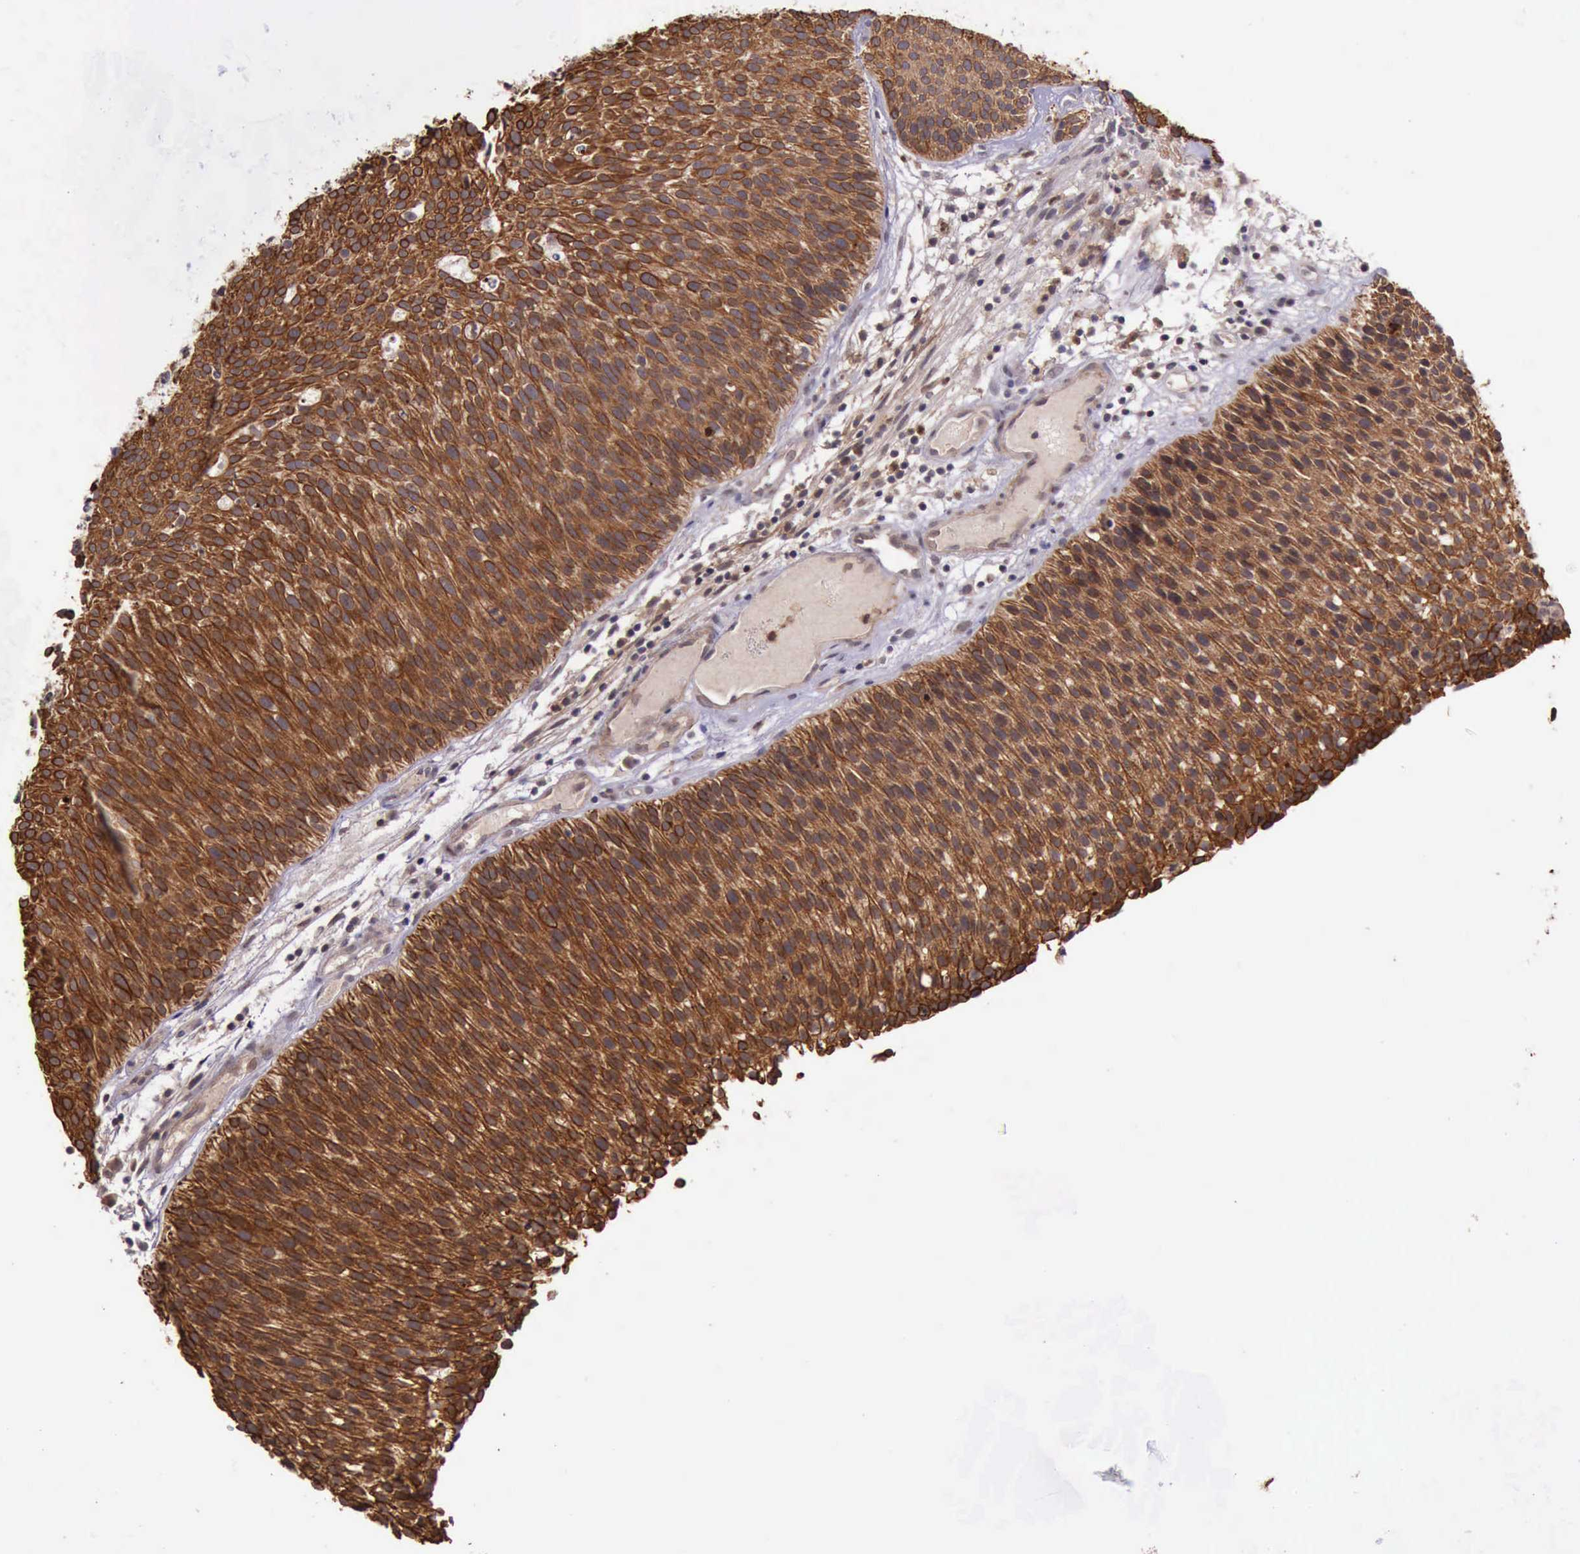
{"staining": {"intensity": "moderate", "quantity": ">75%", "location": "cytoplasmic/membranous"}, "tissue": "urothelial cancer", "cell_type": "Tumor cells", "image_type": "cancer", "snomed": [{"axis": "morphology", "description": "Urothelial carcinoma, Low grade"}, {"axis": "topography", "description": "Urinary bladder"}], "caption": "High-power microscopy captured an IHC histopathology image of low-grade urothelial carcinoma, revealing moderate cytoplasmic/membranous positivity in about >75% of tumor cells.", "gene": "PRICKLE3", "patient": {"sex": "male", "age": 85}}